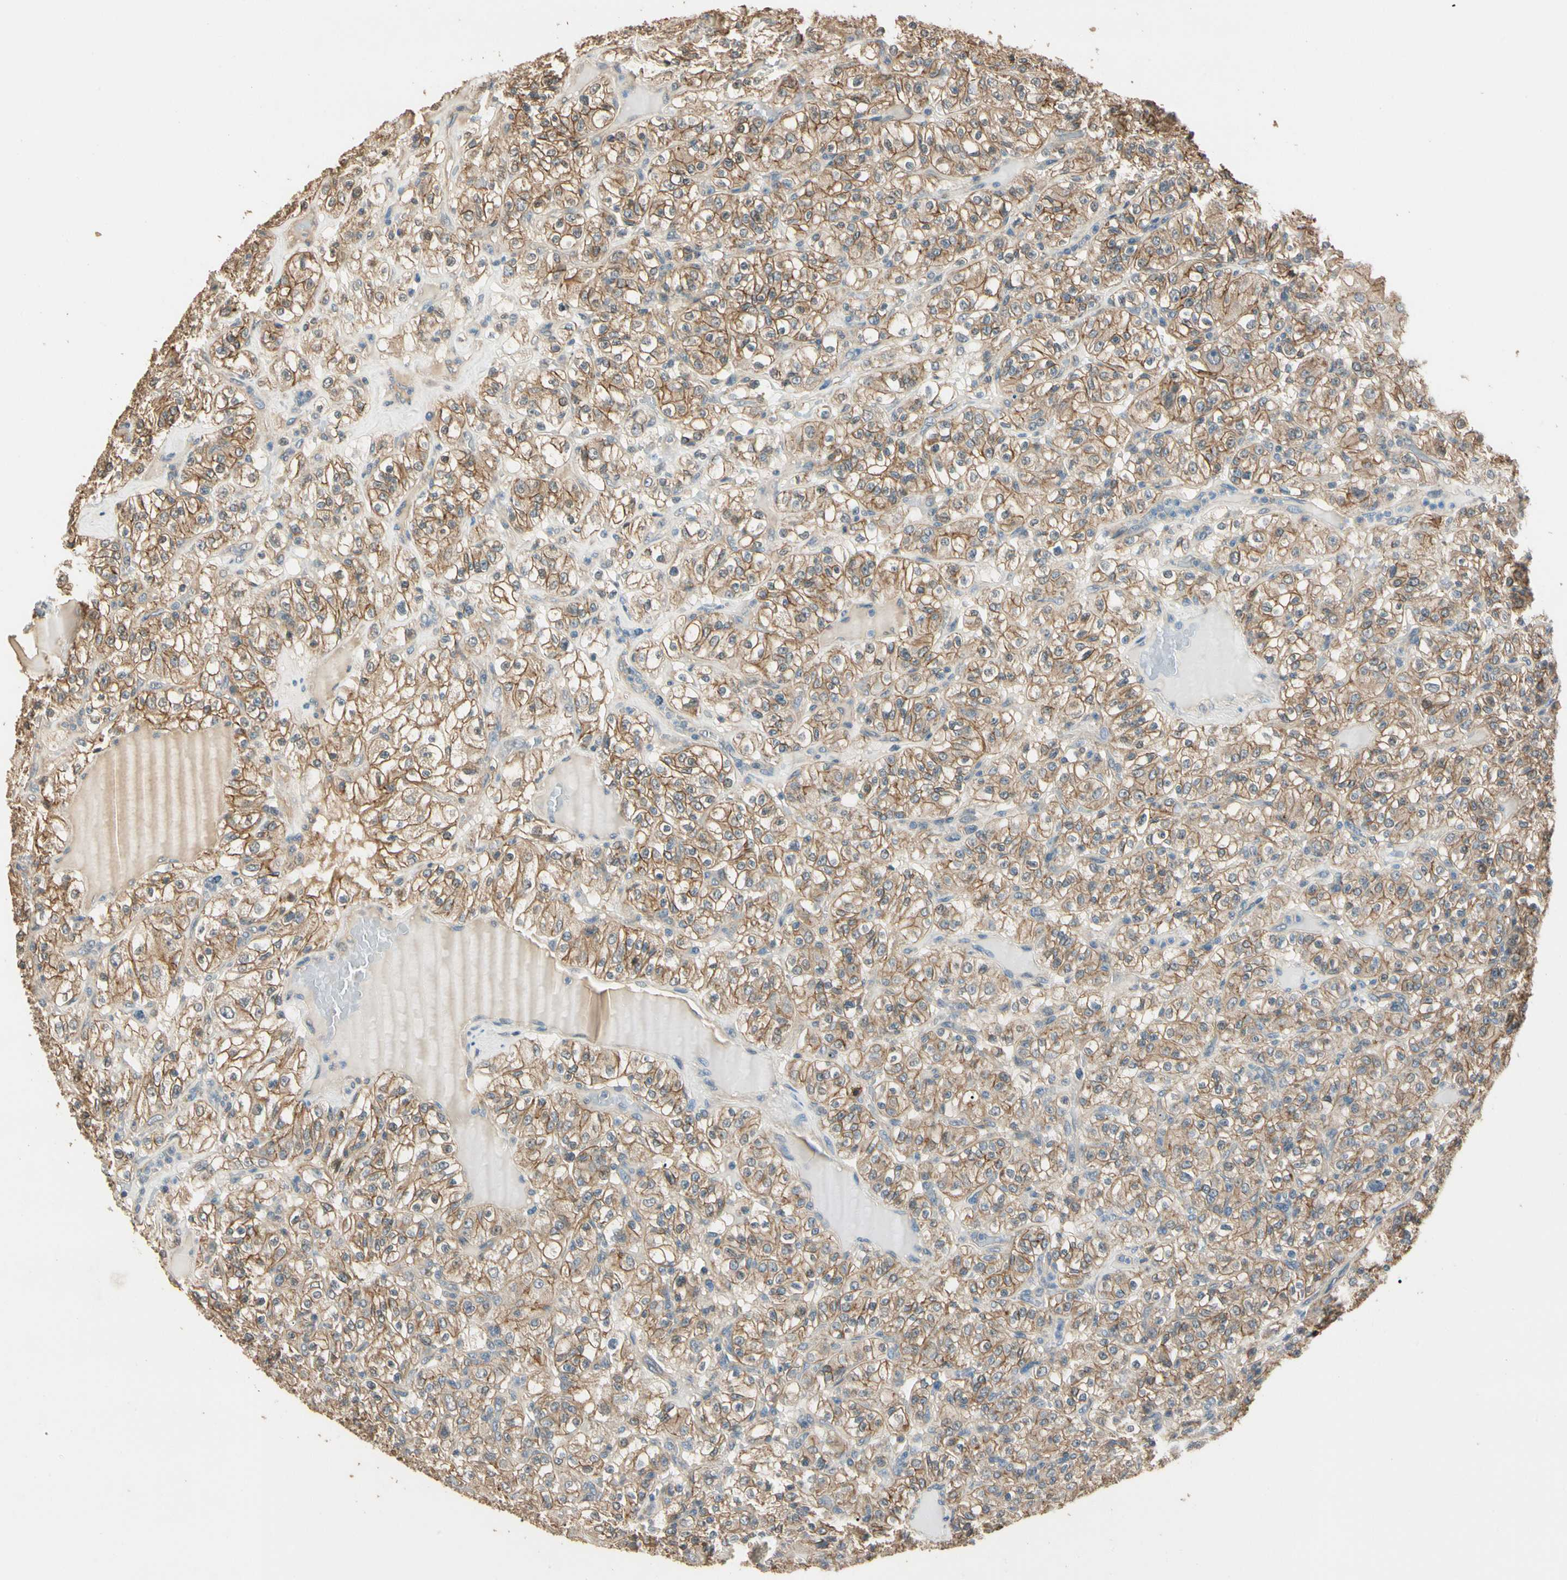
{"staining": {"intensity": "moderate", "quantity": ">75%", "location": "cytoplasmic/membranous"}, "tissue": "renal cancer", "cell_type": "Tumor cells", "image_type": "cancer", "snomed": [{"axis": "morphology", "description": "Normal tissue, NOS"}, {"axis": "morphology", "description": "Adenocarcinoma, NOS"}, {"axis": "topography", "description": "Kidney"}], "caption": "Protein expression by immunohistochemistry (IHC) displays moderate cytoplasmic/membranous expression in approximately >75% of tumor cells in renal cancer.", "gene": "CDH6", "patient": {"sex": "female", "age": 72}}